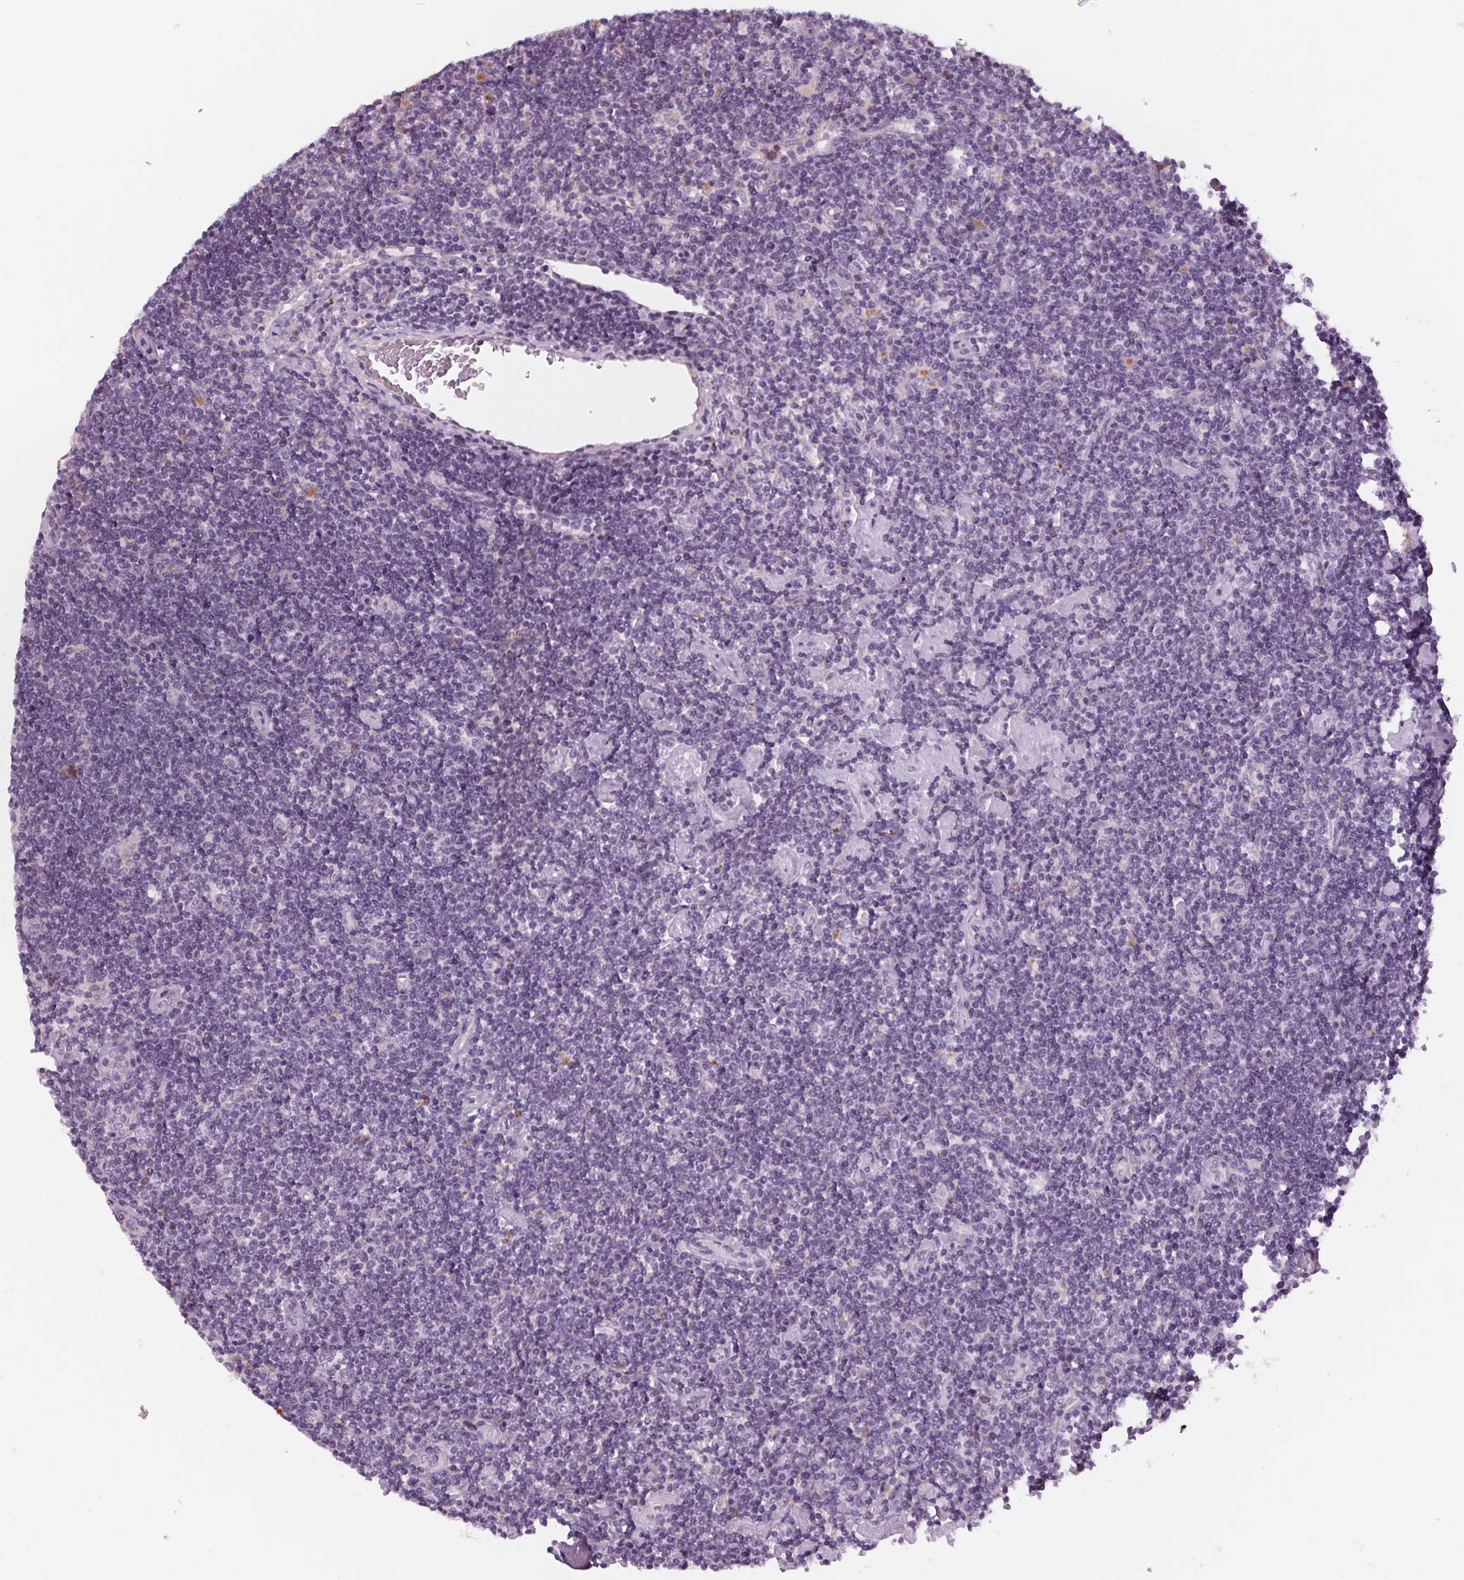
{"staining": {"intensity": "negative", "quantity": "none", "location": "none"}, "tissue": "lymphoma", "cell_type": "Tumor cells", "image_type": "cancer", "snomed": [{"axis": "morphology", "description": "Hodgkin's disease, NOS"}, {"axis": "topography", "description": "Lymph node"}], "caption": "High magnification brightfield microscopy of lymphoma stained with DAB (3,3'-diaminobenzidine) (brown) and counterstained with hematoxylin (blue): tumor cells show no significant positivity. (IHC, brightfield microscopy, high magnification).", "gene": "SAMD5", "patient": {"sex": "male", "age": 40}}